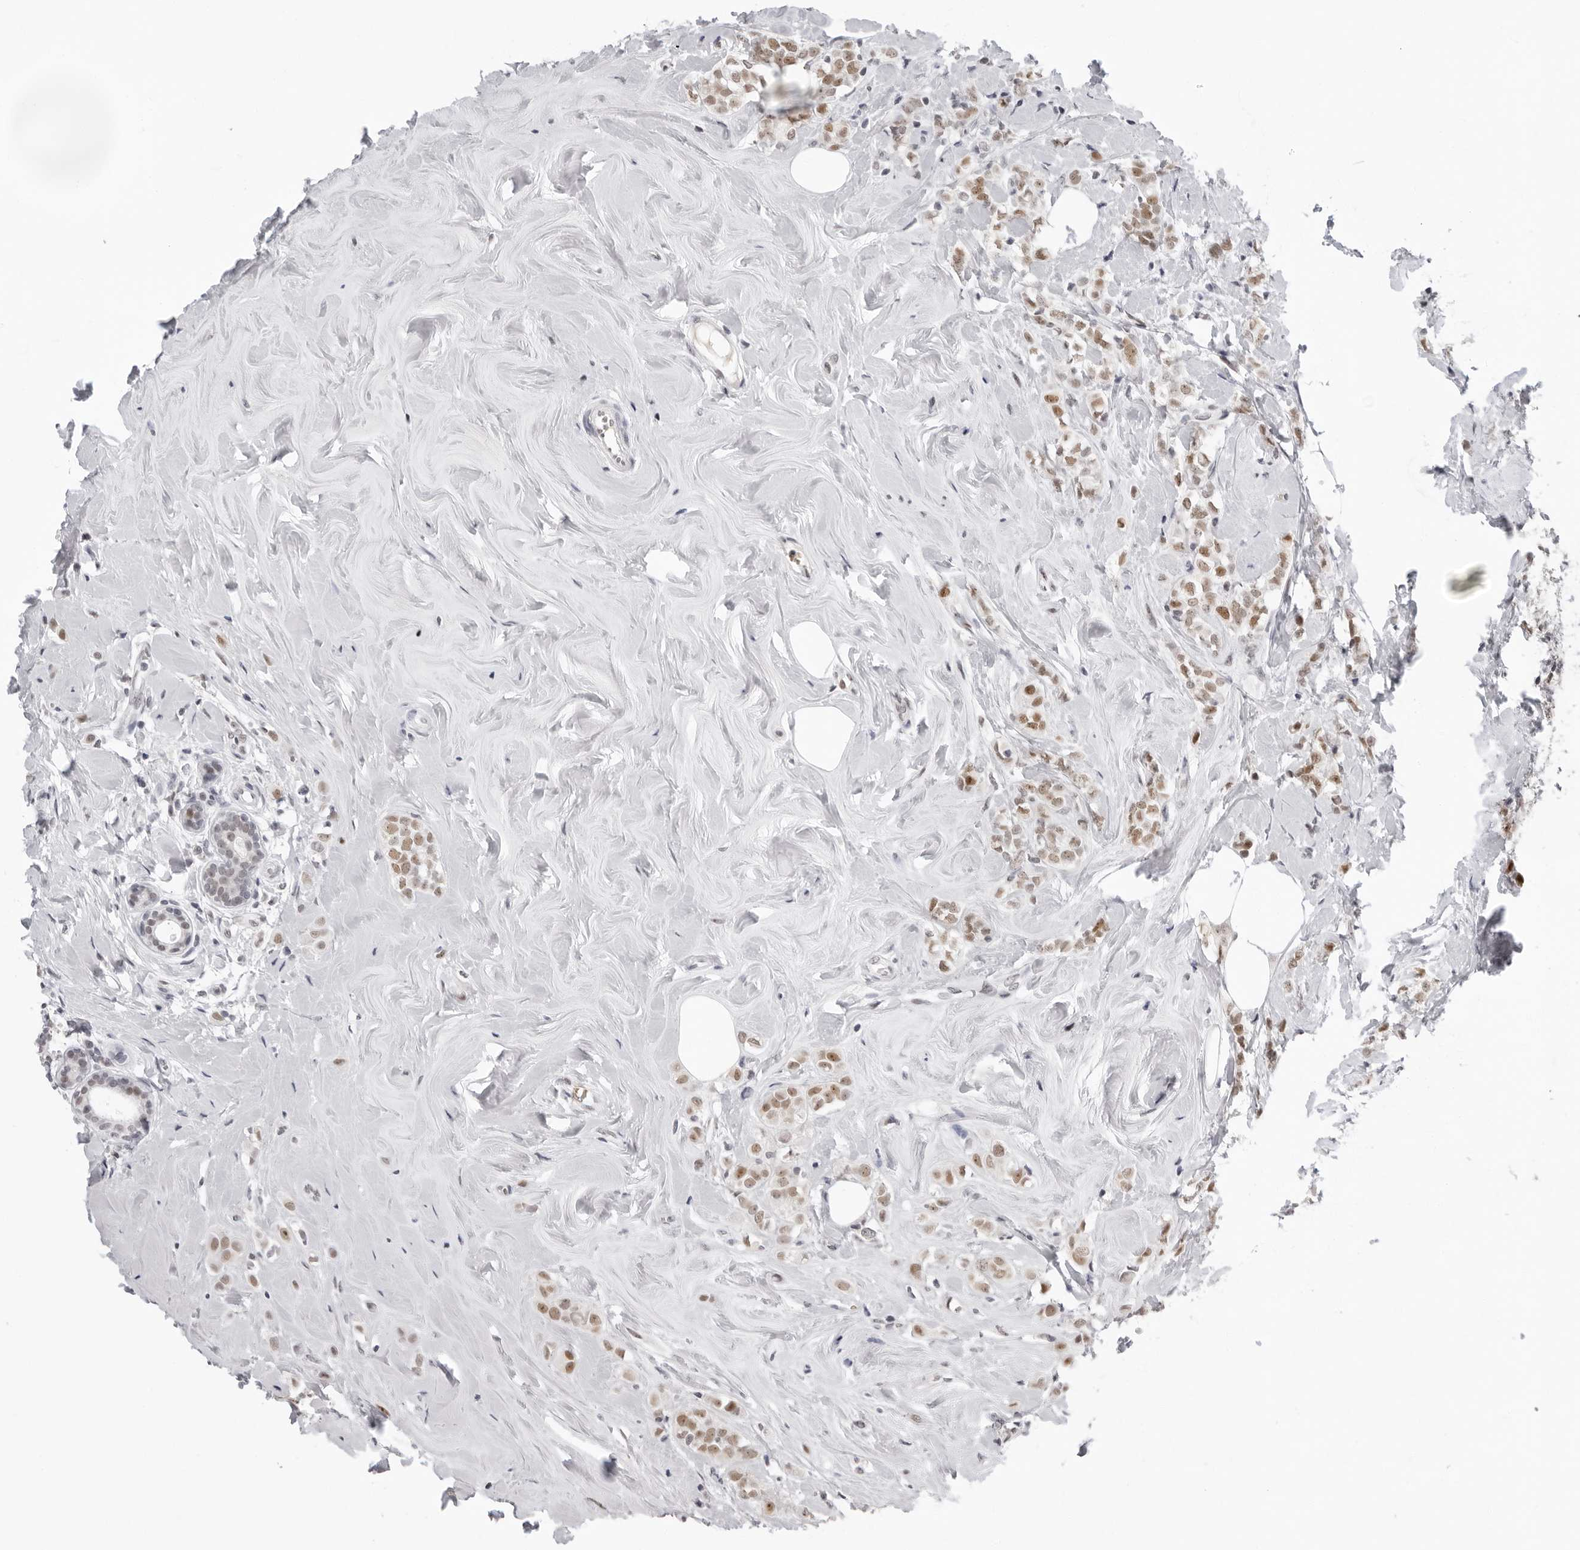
{"staining": {"intensity": "moderate", "quantity": ">75%", "location": "nuclear"}, "tissue": "breast cancer", "cell_type": "Tumor cells", "image_type": "cancer", "snomed": [{"axis": "morphology", "description": "Lobular carcinoma"}, {"axis": "topography", "description": "Breast"}], "caption": "DAB (3,3'-diaminobenzidine) immunohistochemical staining of human breast cancer (lobular carcinoma) exhibits moderate nuclear protein expression in approximately >75% of tumor cells.", "gene": "USP1", "patient": {"sex": "female", "age": 47}}